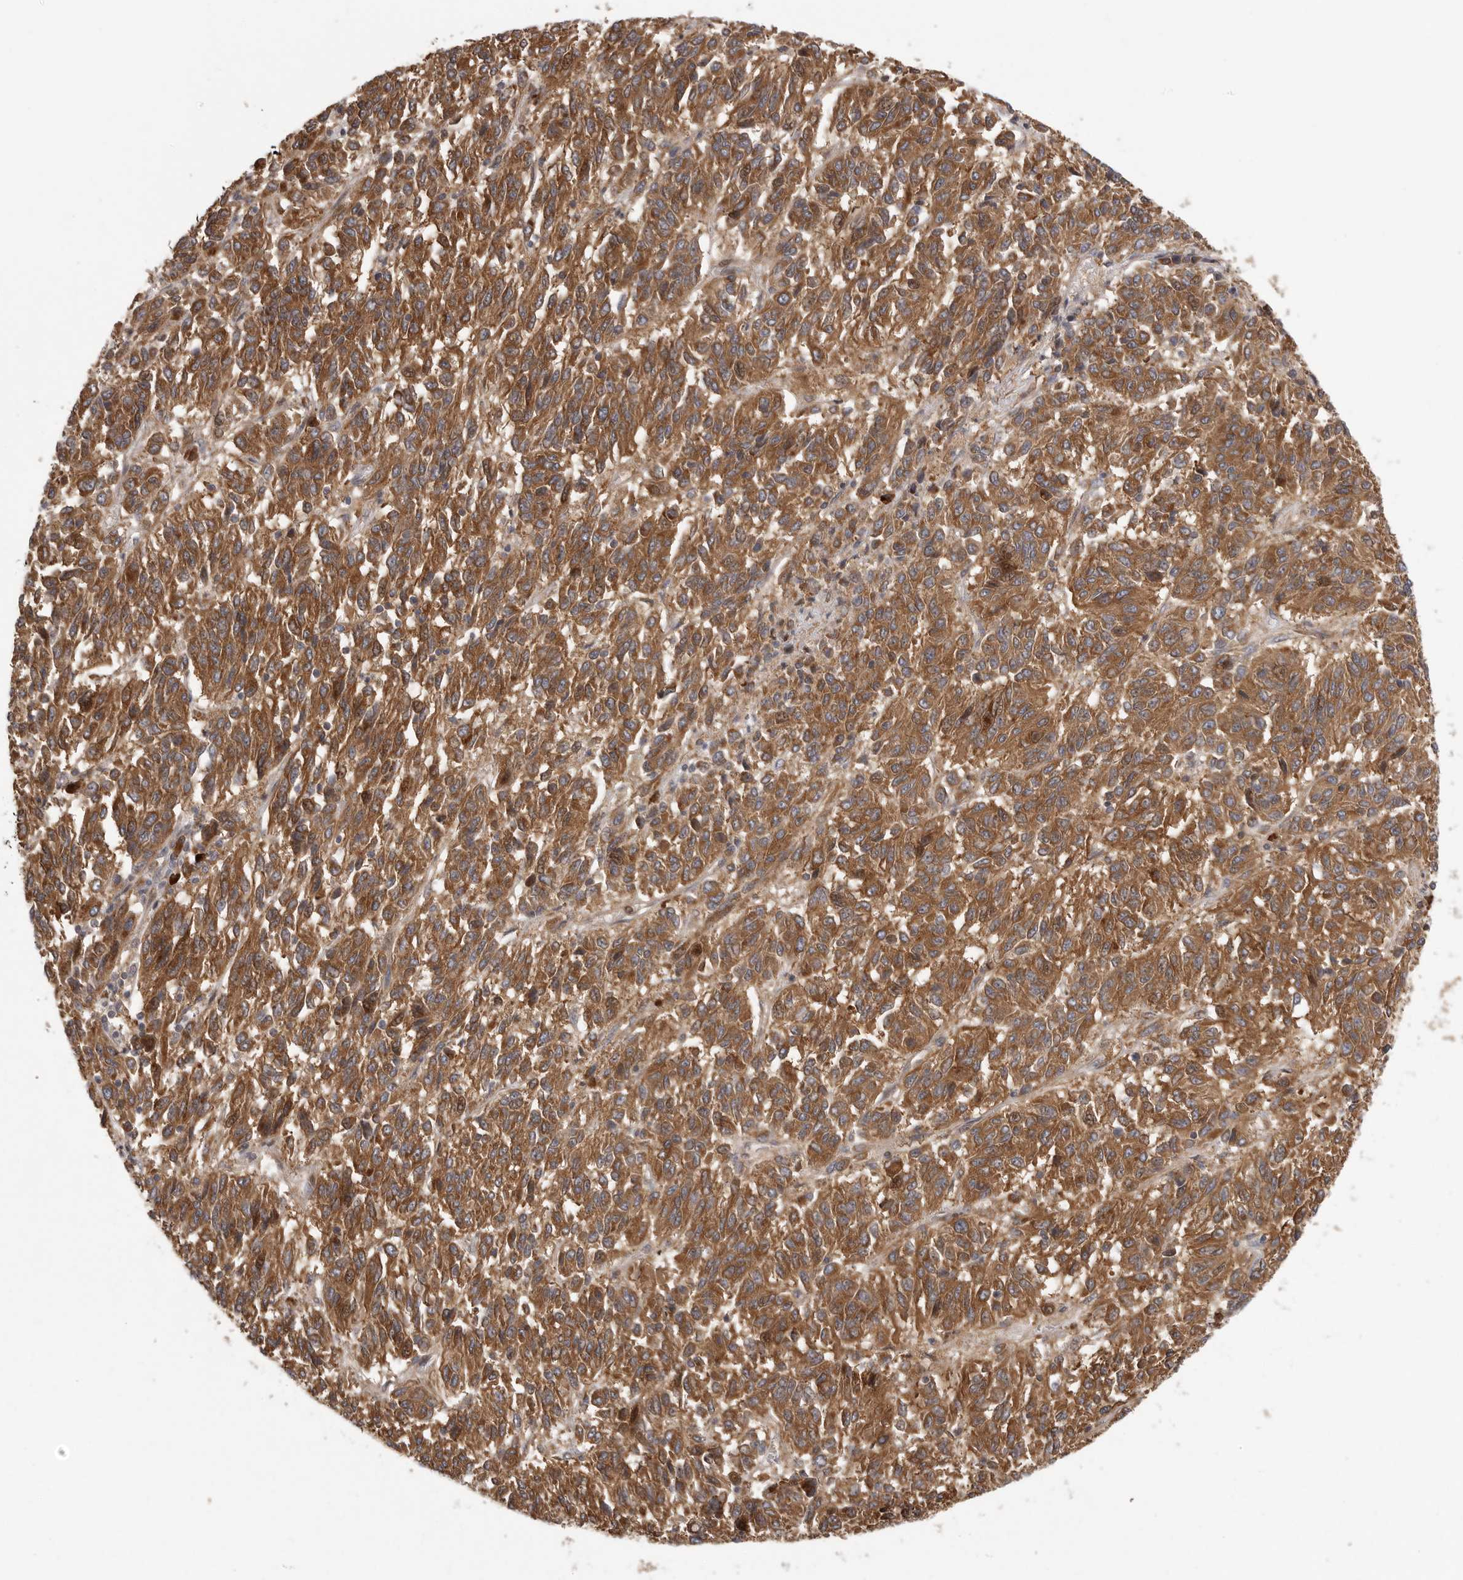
{"staining": {"intensity": "moderate", "quantity": ">75%", "location": "cytoplasmic/membranous"}, "tissue": "melanoma", "cell_type": "Tumor cells", "image_type": "cancer", "snomed": [{"axis": "morphology", "description": "Malignant melanoma, Metastatic site"}, {"axis": "topography", "description": "Lung"}], "caption": "Protein staining of malignant melanoma (metastatic site) tissue shows moderate cytoplasmic/membranous staining in approximately >75% of tumor cells. Using DAB (brown) and hematoxylin (blue) stains, captured at high magnification using brightfield microscopy.", "gene": "OXR1", "patient": {"sex": "male", "age": 64}}